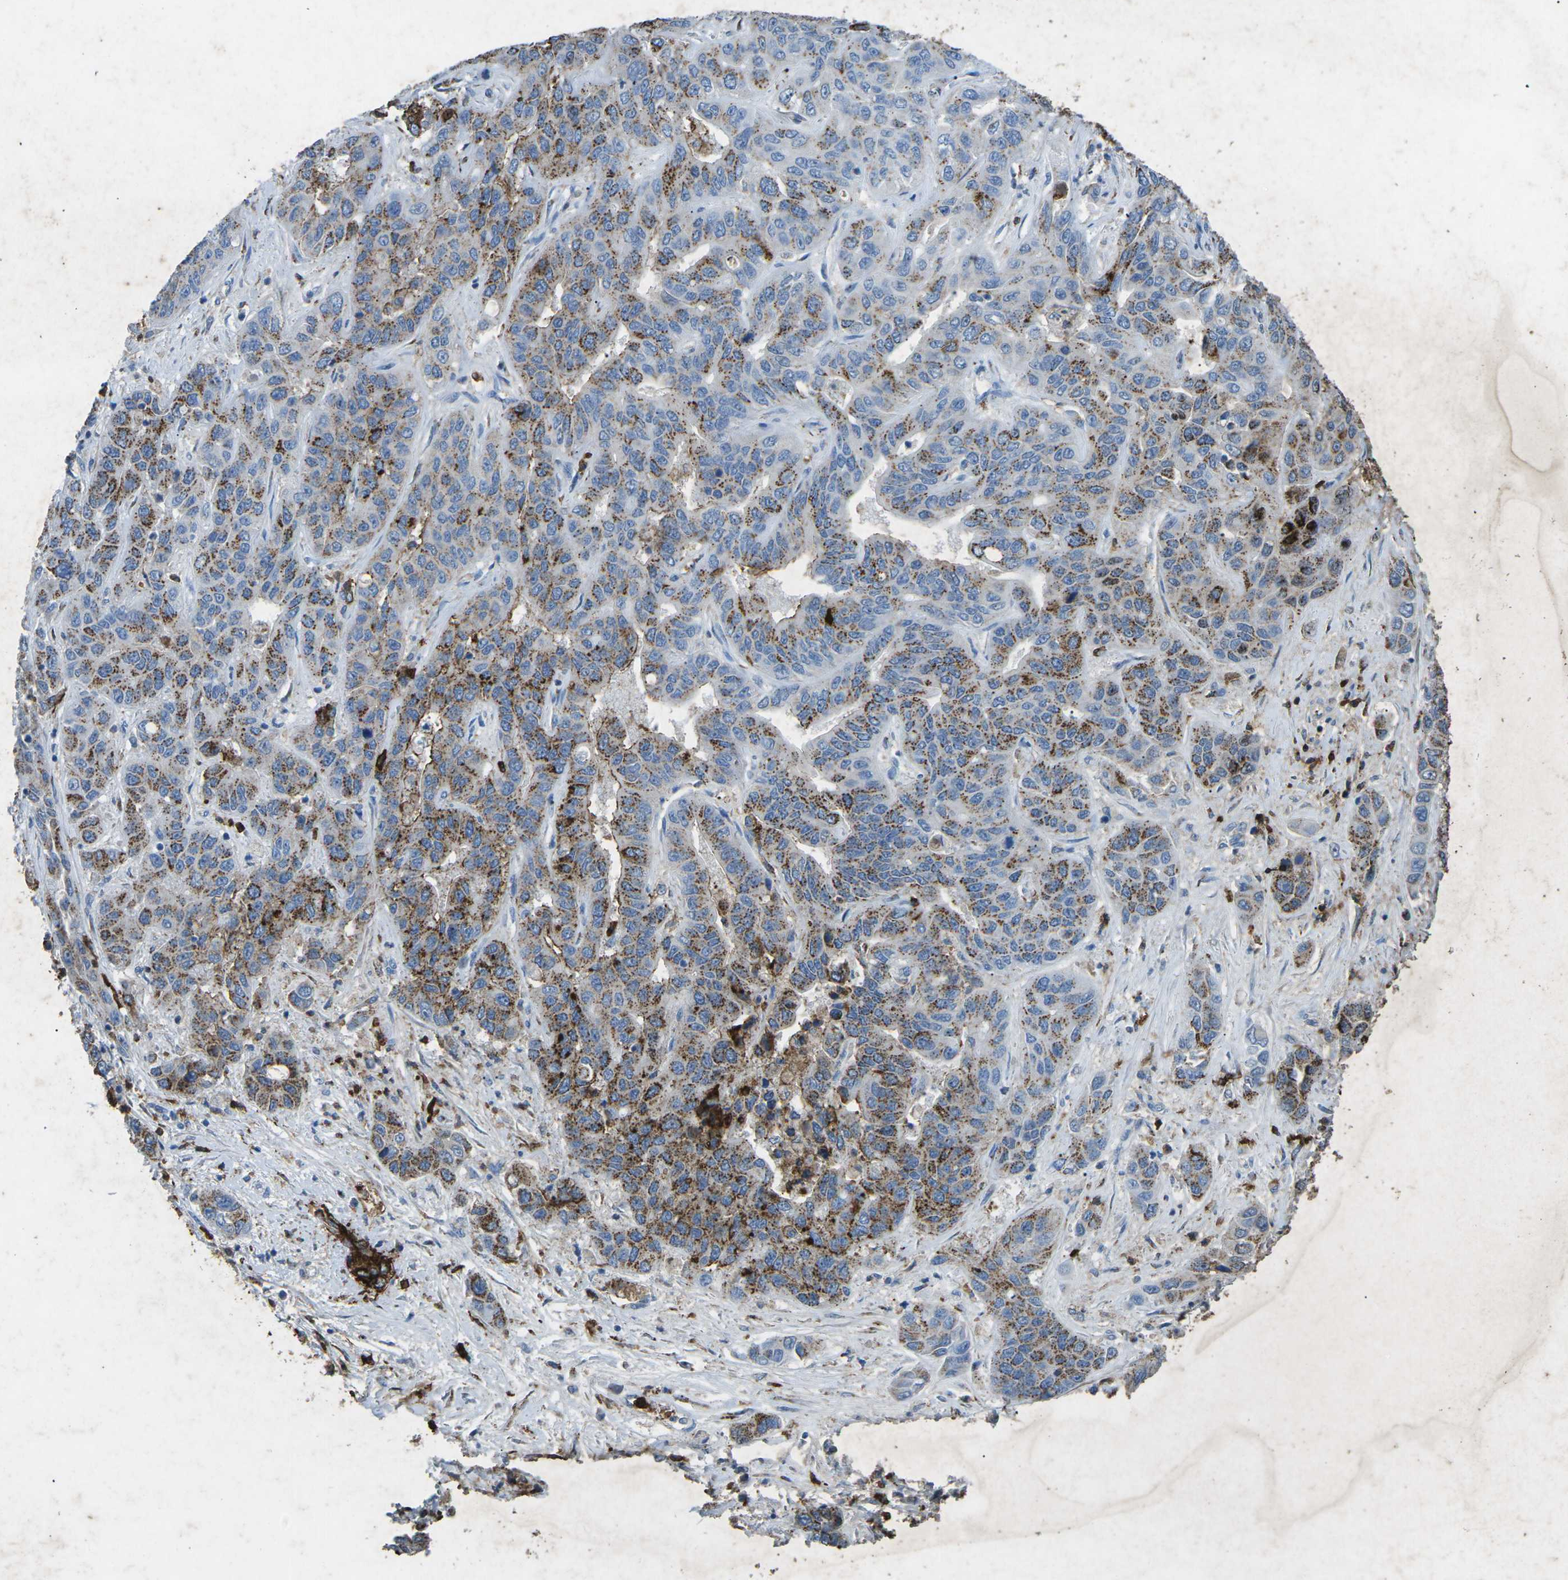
{"staining": {"intensity": "moderate", "quantity": ">75%", "location": "cytoplasmic/membranous"}, "tissue": "liver cancer", "cell_type": "Tumor cells", "image_type": "cancer", "snomed": [{"axis": "morphology", "description": "Cholangiocarcinoma"}, {"axis": "topography", "description": "Liver"}], "caption": "Tumor cells display moderate cytoplasmic/membranous staining in approximately >75% of cells in liver cancer (cholangiocarcinoma). (Stains: DAB in brown, nuclei in blue, Microscopy: brightfield microscopy at high magnification).", "gene": "CTAGE1", "patient": {"sex": "female", "age": 52}}